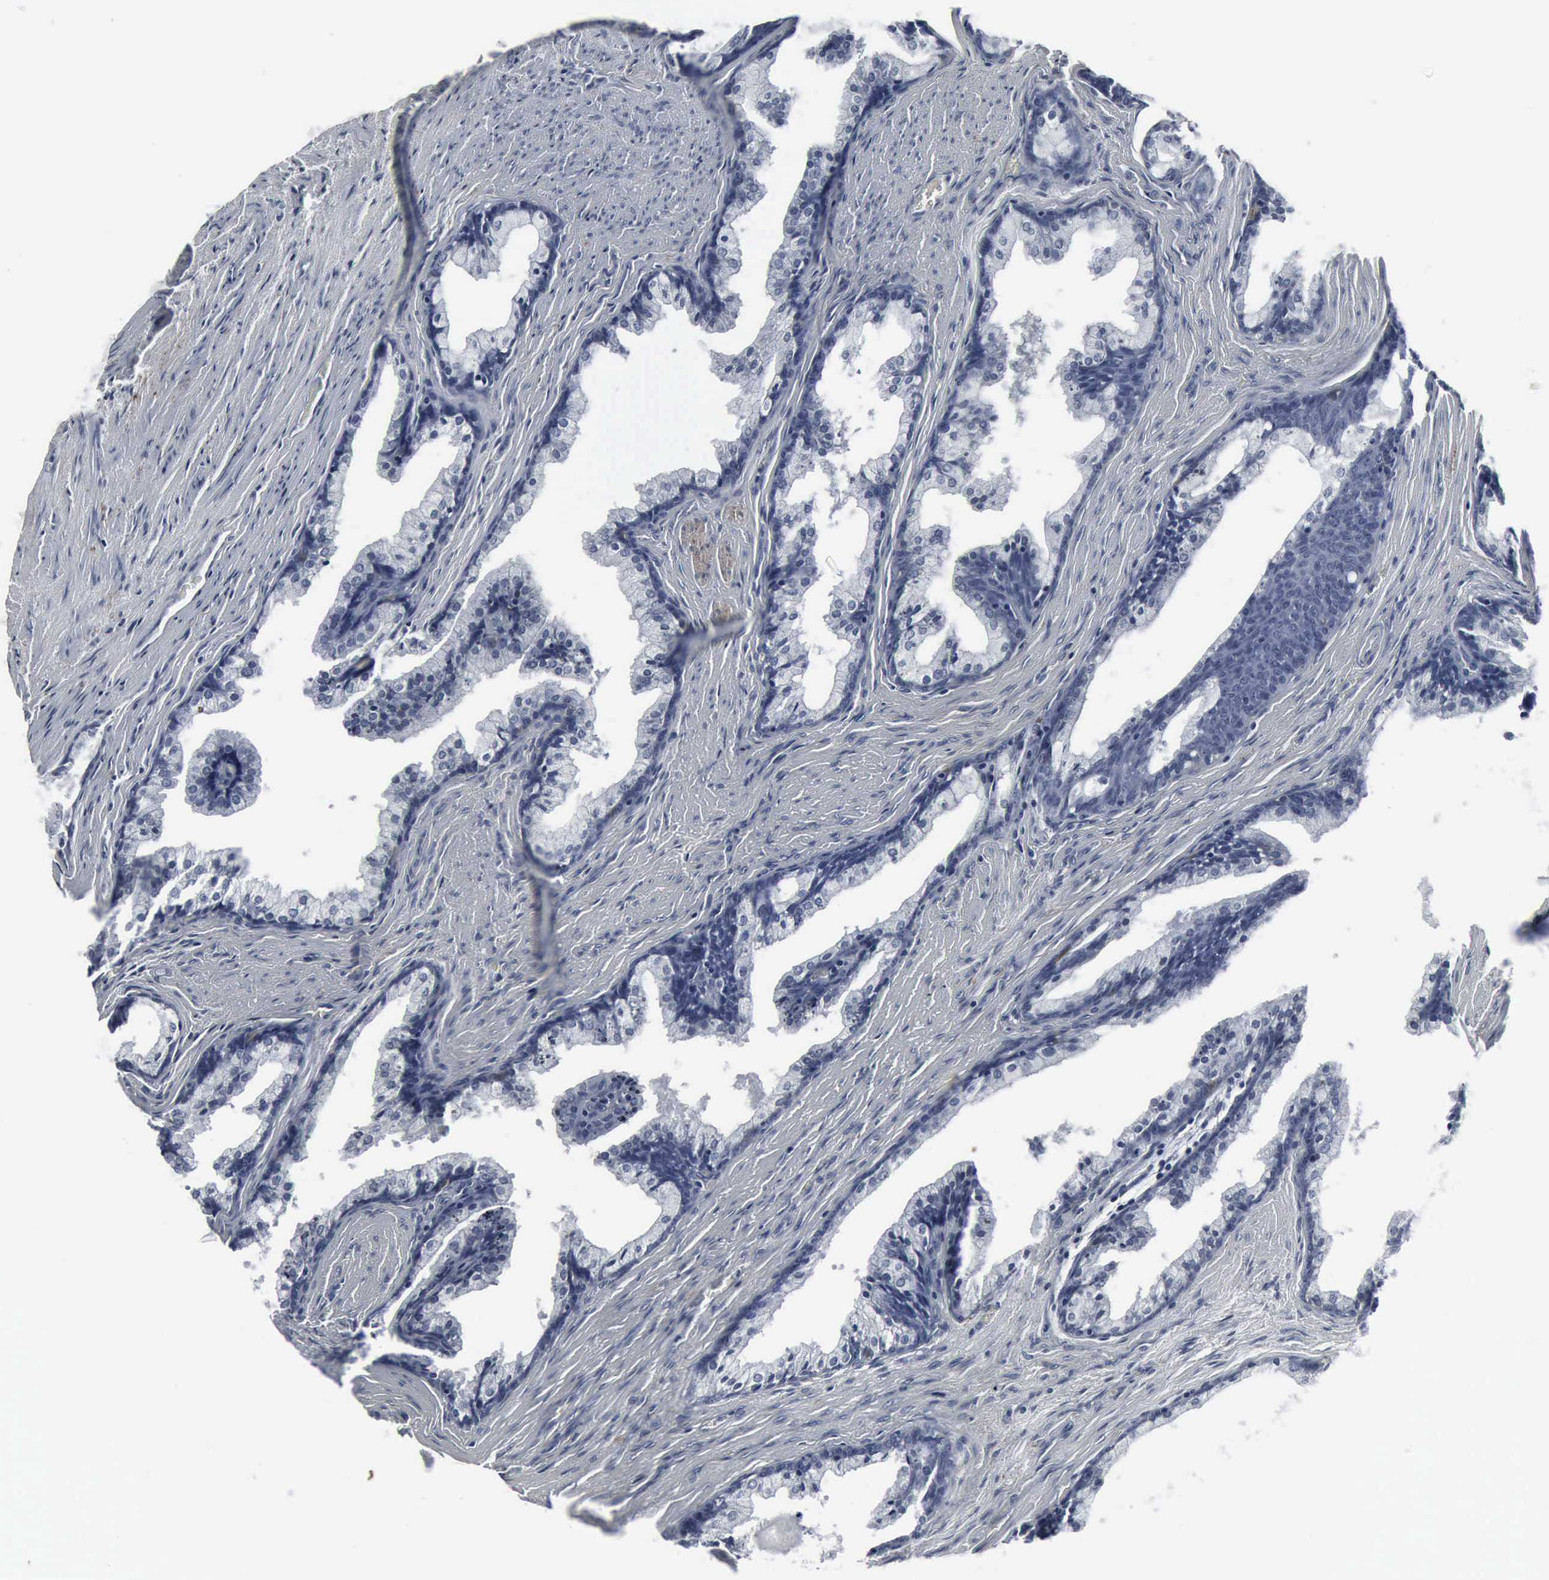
{"staining": {"intensity": "negative", "quantity": "none", "location": "none"}, "tissue": "prostate cancer", "cell_type": "Tumor cells", "image_type": "cancer", "snomed": [{"axis": "morphology", "description": "Adenocarcinoma, Medium grade"}, {"axis": "topography", "description": "Prostate"}], "caption": "The immunohistochemistry photomicrograph has no significant positivity in tumor cells of prostate cancer tissue. (Immunohistochemistry, brightfield microscopy, high magnification).", "gene": "SNAP25", "patient": {"sex": "male", "age": 60}}